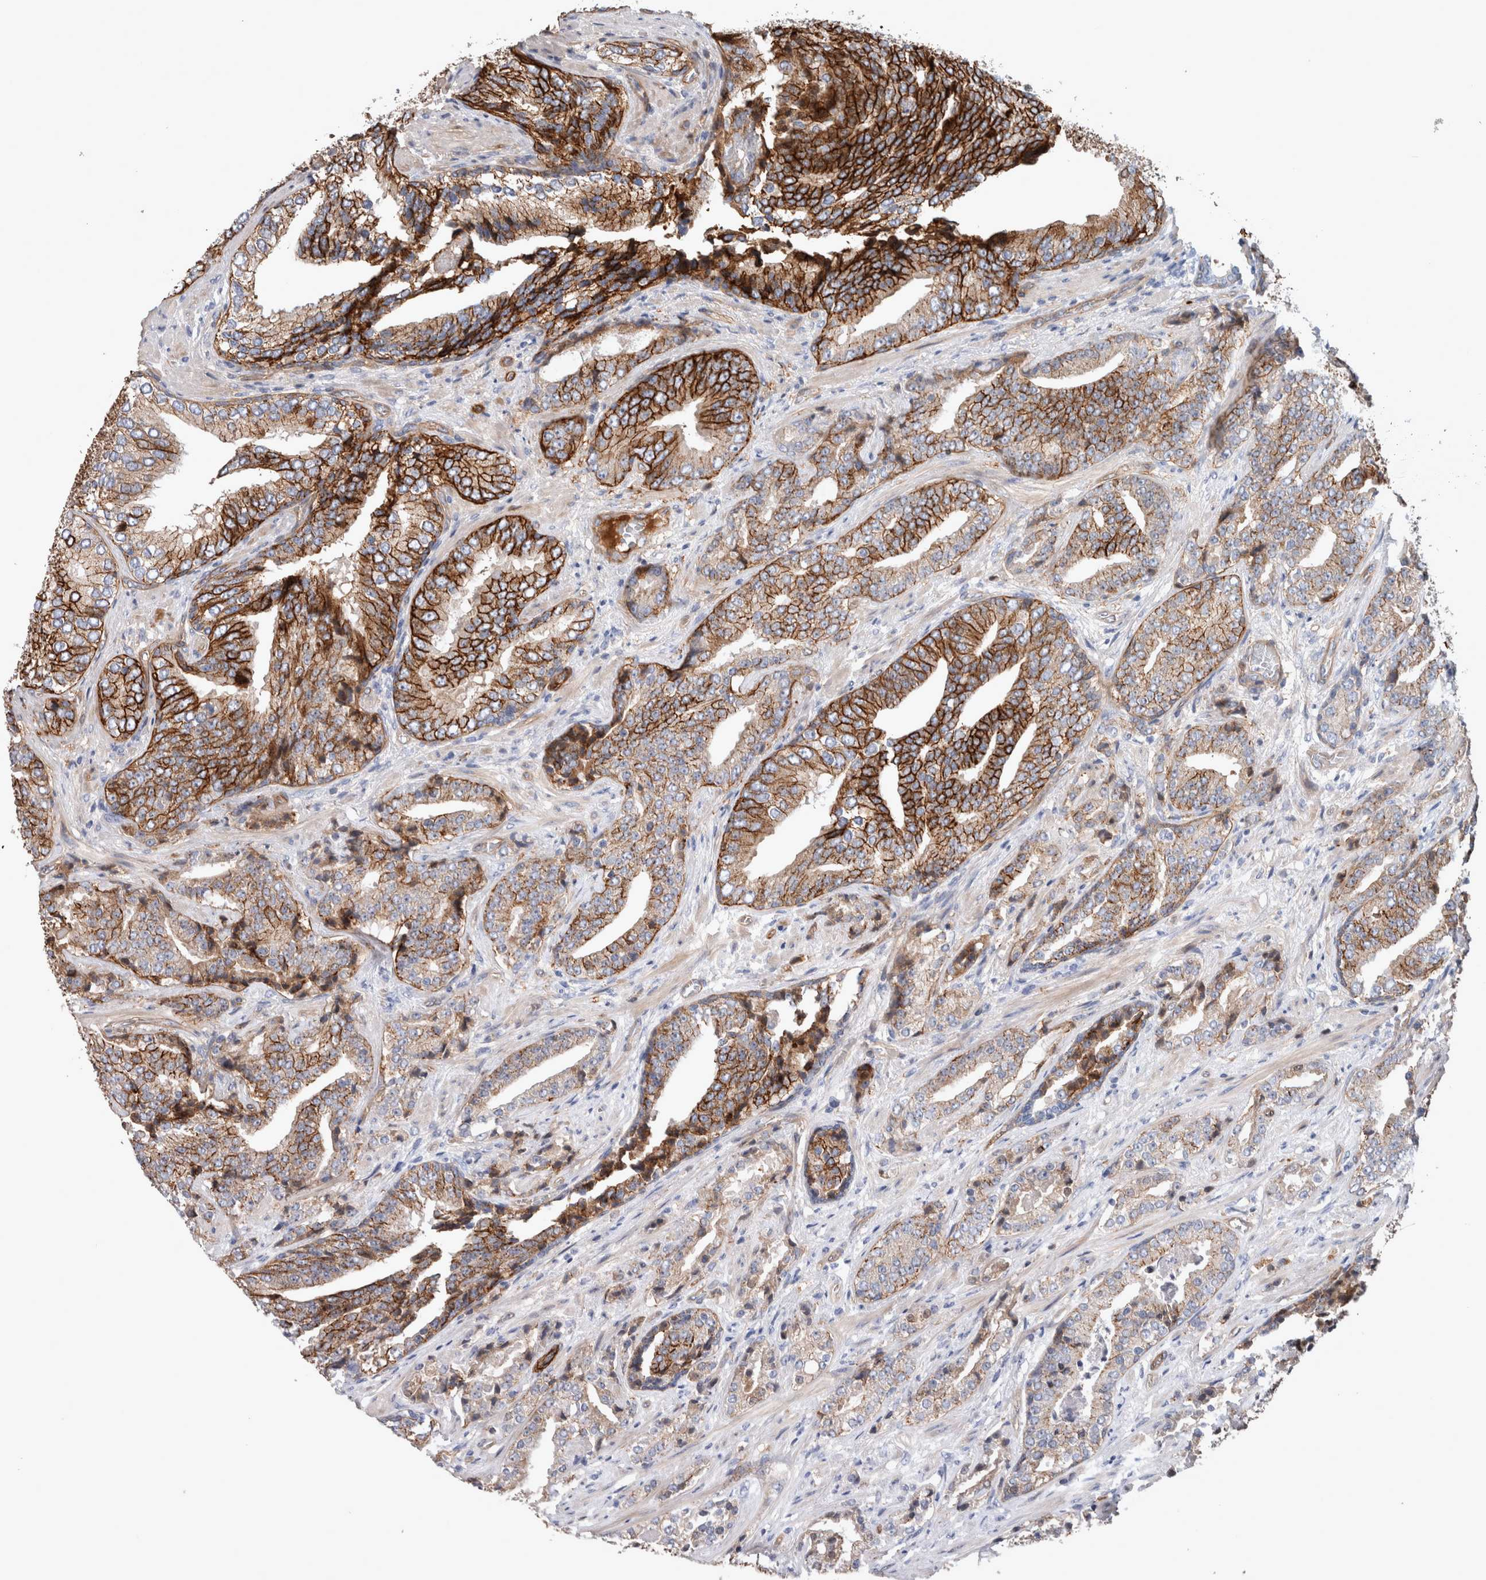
{"staining": {"intensity": "strong", "quantity": "25%-75%", "location": "cytoplasmic/membranous"}, "tissue": "prostate cancer", "cell_type": "Tumor cells", "image_type": "cancer", "snomed": [{"axis": "morphology", "description": "Adenocarcinoma, Low grade"}, {"axis": "topography", "description": "Prostate"}], "caption": "Protein staining of prostate cancer (adenocarcinoma (low-grade)) tissue reveals strong cytoplasmic/membranous positivity in about 25%-75% of tumor cells.", "gene": "BCAM", "patient": {"sex": "male", "age": 67}}